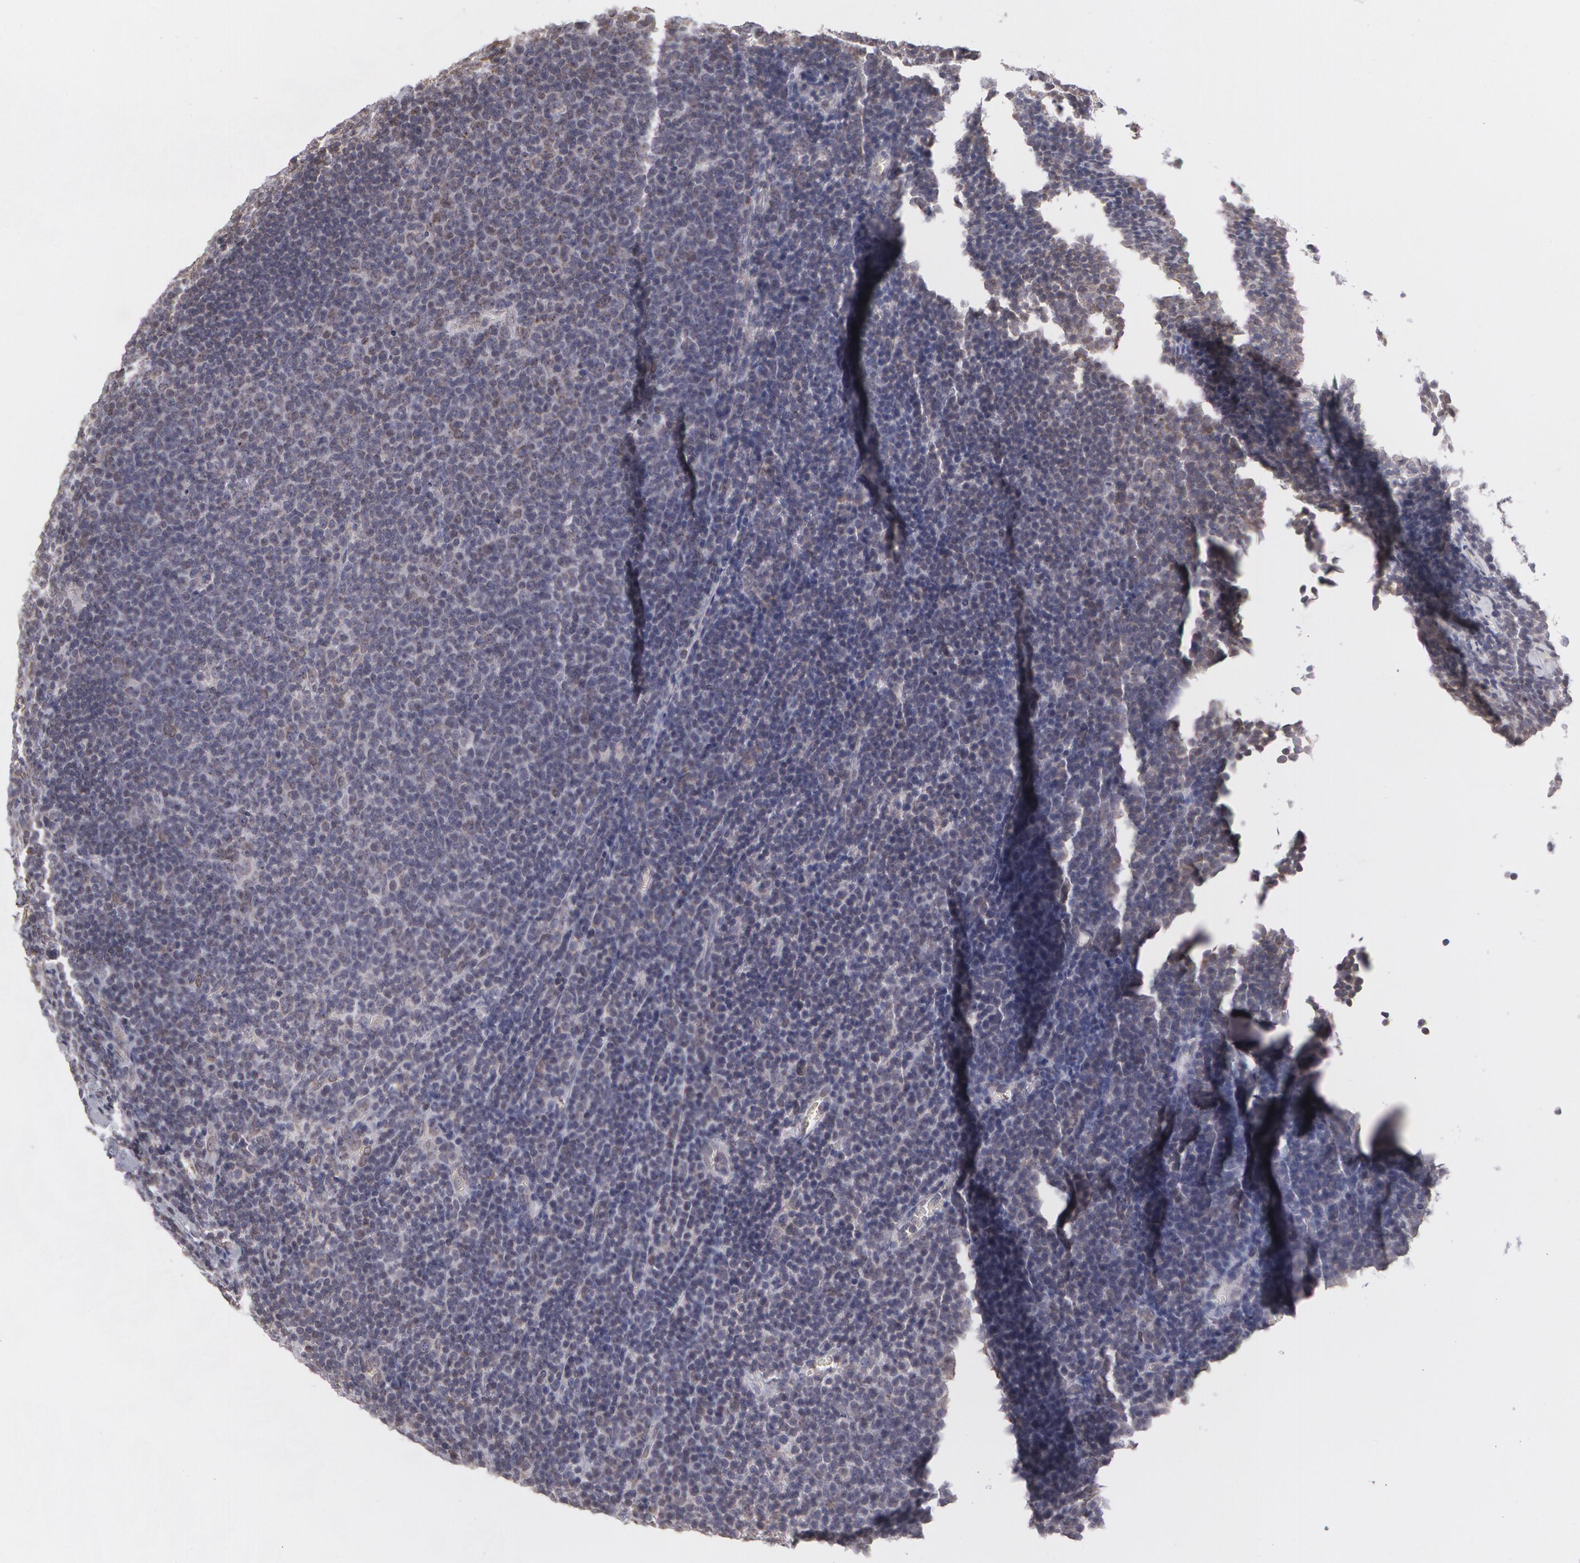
{"staining": {"intensity": "negative", "quantity": "none", "location": "none"}, "tissue": "lymphoma", "cell_type": "Tumor cells", "image_type": "cancer", "snomed": [{"axis": "morphology", "description": "Malignant lymphoma, non-Hodgkin's type, Low grade"}, {"axis": "topography", "description": "Lymph node"}], "caption": "Immunohistochemistry micrograph of neoplastic tissue: human lymphoma stained with DAB (3,3'-diaminobenzidine) demonstrates no significant protein expression in tumor cells.", "gene": "EMD", "patient": {"sex": "male", "age": 74}}